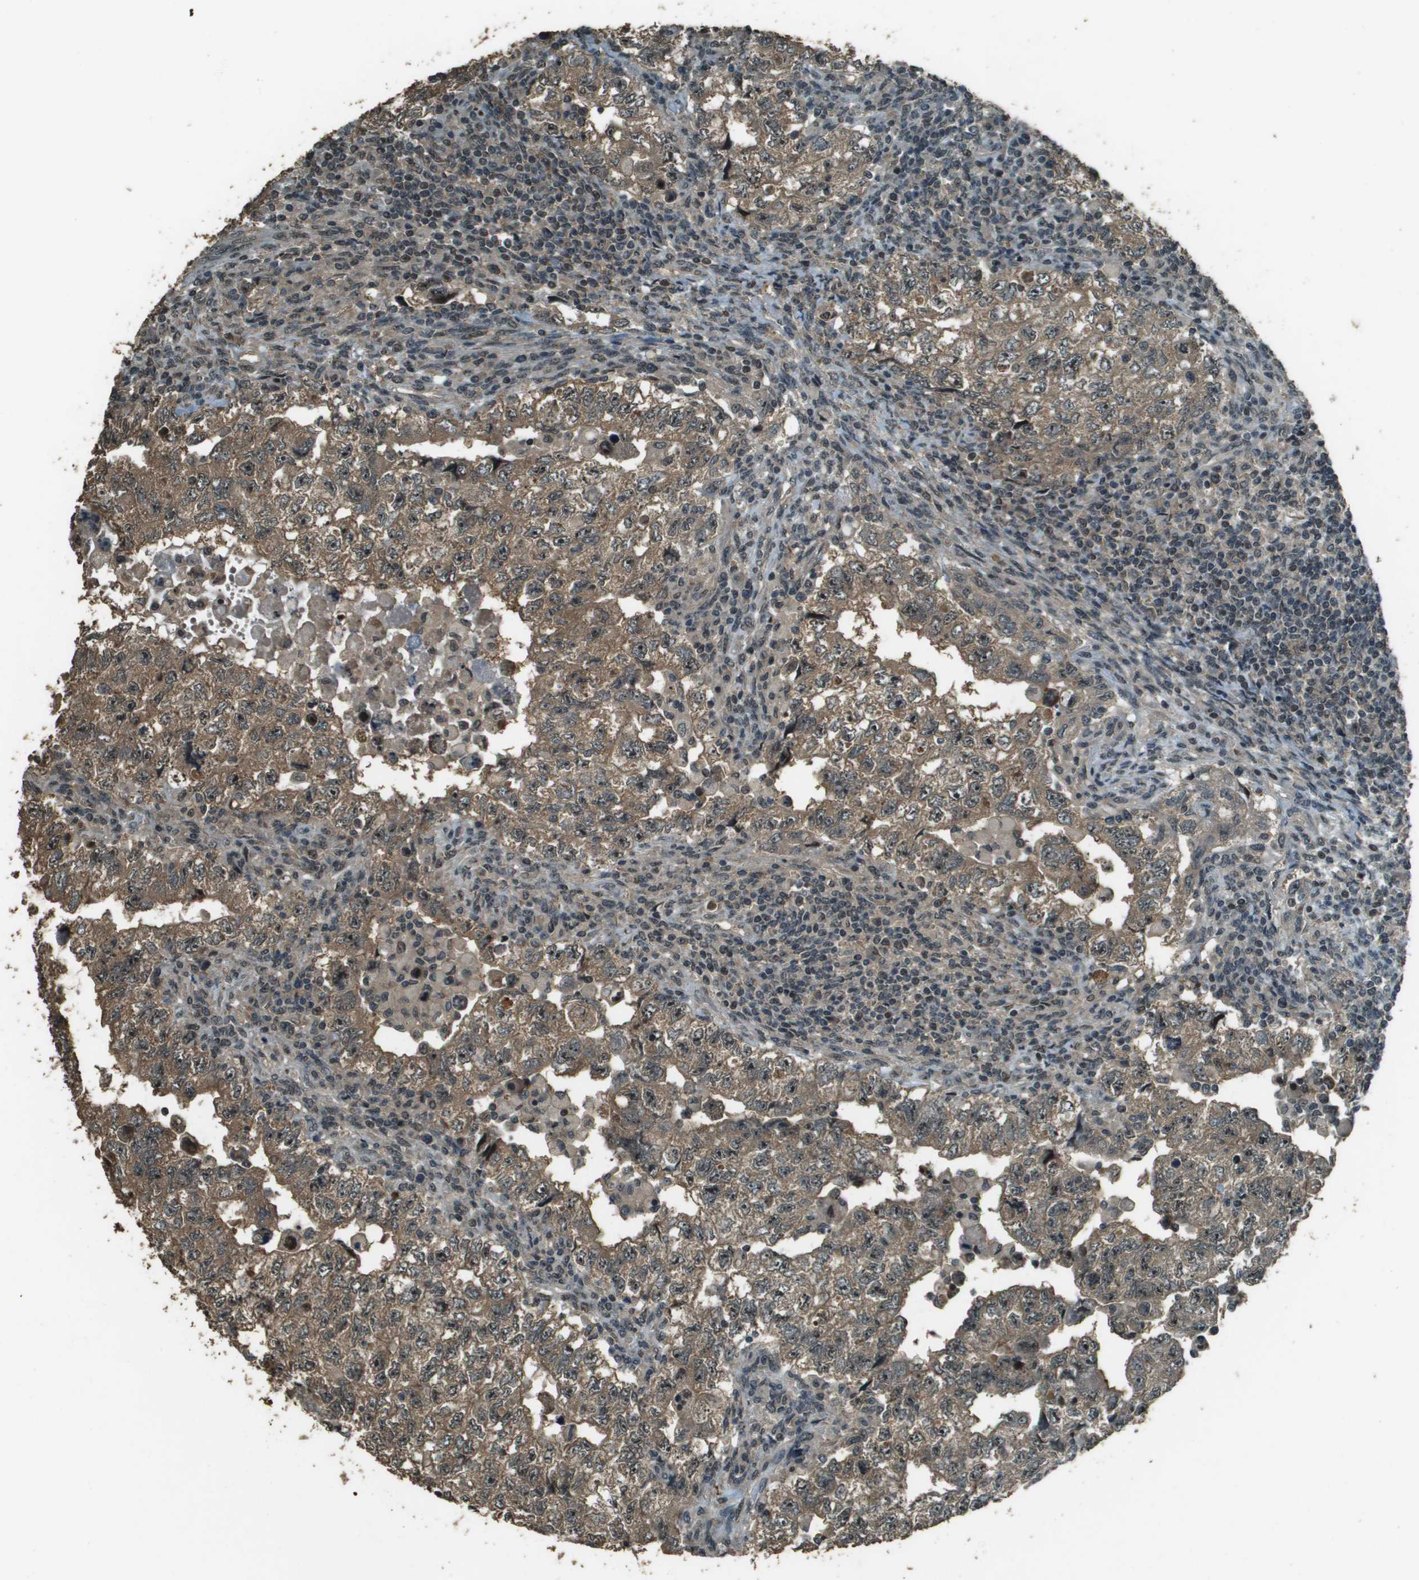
{"staining": {"intensity": "weak", "quantity": ">75%", "location": "cytoplasmic/membranous"}, "tissue": "testis cancer", "cell_type": "Tumor cells", "image_type": "cancer", "snomed": [{"axis": "morphology", "description": "Carcinoma, Embryonal, NOS"}, {"axis": "topography", "description": "Testis"}], "caption": "Tumor cells display low levels of weak cytoplasmic/membranous staining in about >75% of cells in testis cancer (embryonal carcinoma).", "gene": "SDC3", "patient": {"sex": "male", "age": 36}}